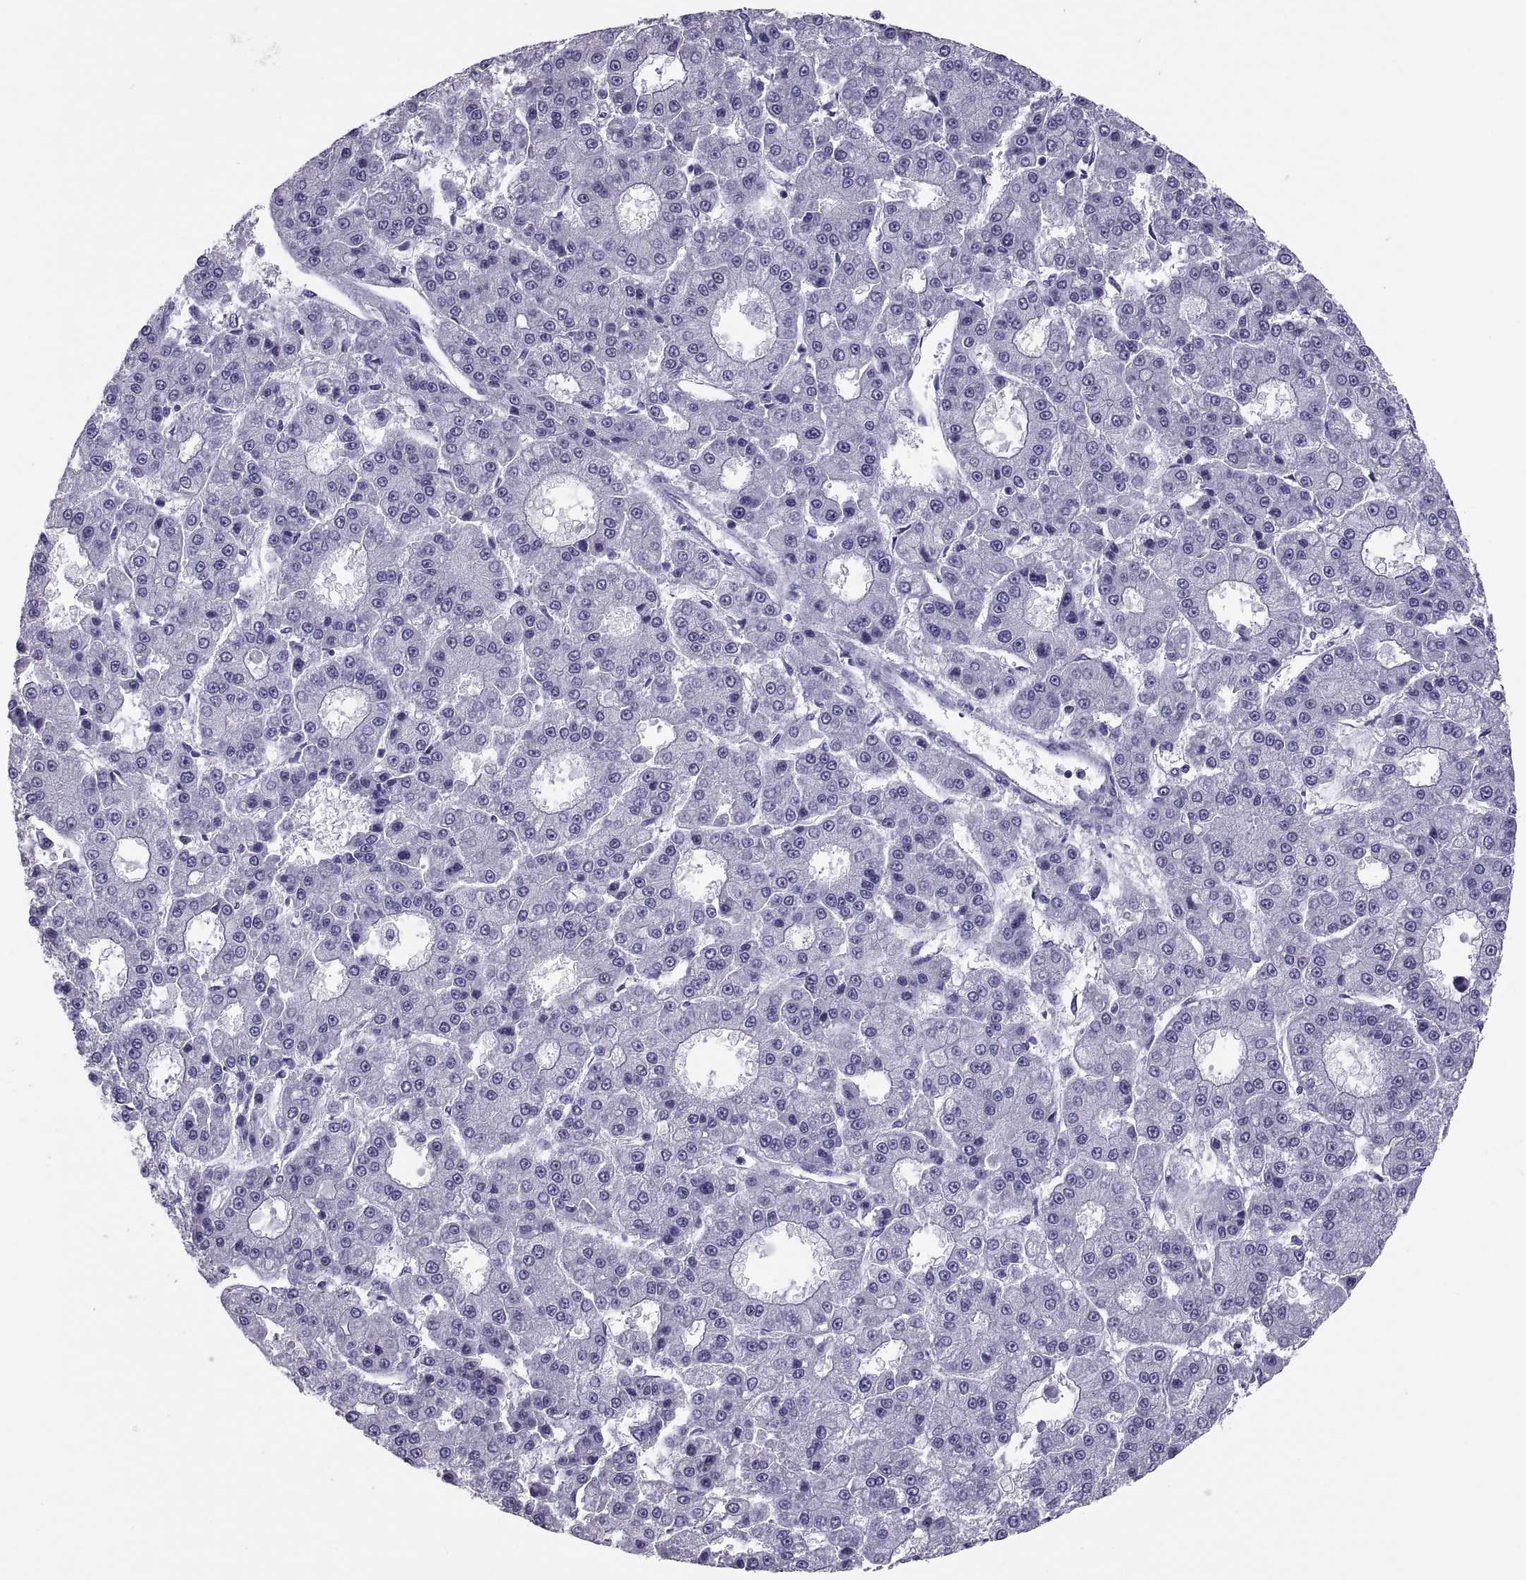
{"staining": {"intensity": "negative", "quantity": "none", "location": "none"}, "tissue": "liver cancer", "cell_type": "Tumor cells", "image_type": "cancer", "snomed": [{"axis": "morphology", "description": "Carcinoma, Hepatocellular, NOS"}, {"axis": "topography", "description": "Liver"}], "caption": "Histopathology image shows no significant protein staining in tumor cells of liver hepatocellular carcinoma. (Stains: DAB IHC with hematoxylin counter stain, Microscopy: brightfield microscopy at high magnification).", "gene": "RNASE12", "patient": {"sex": "male", "age": 70}}